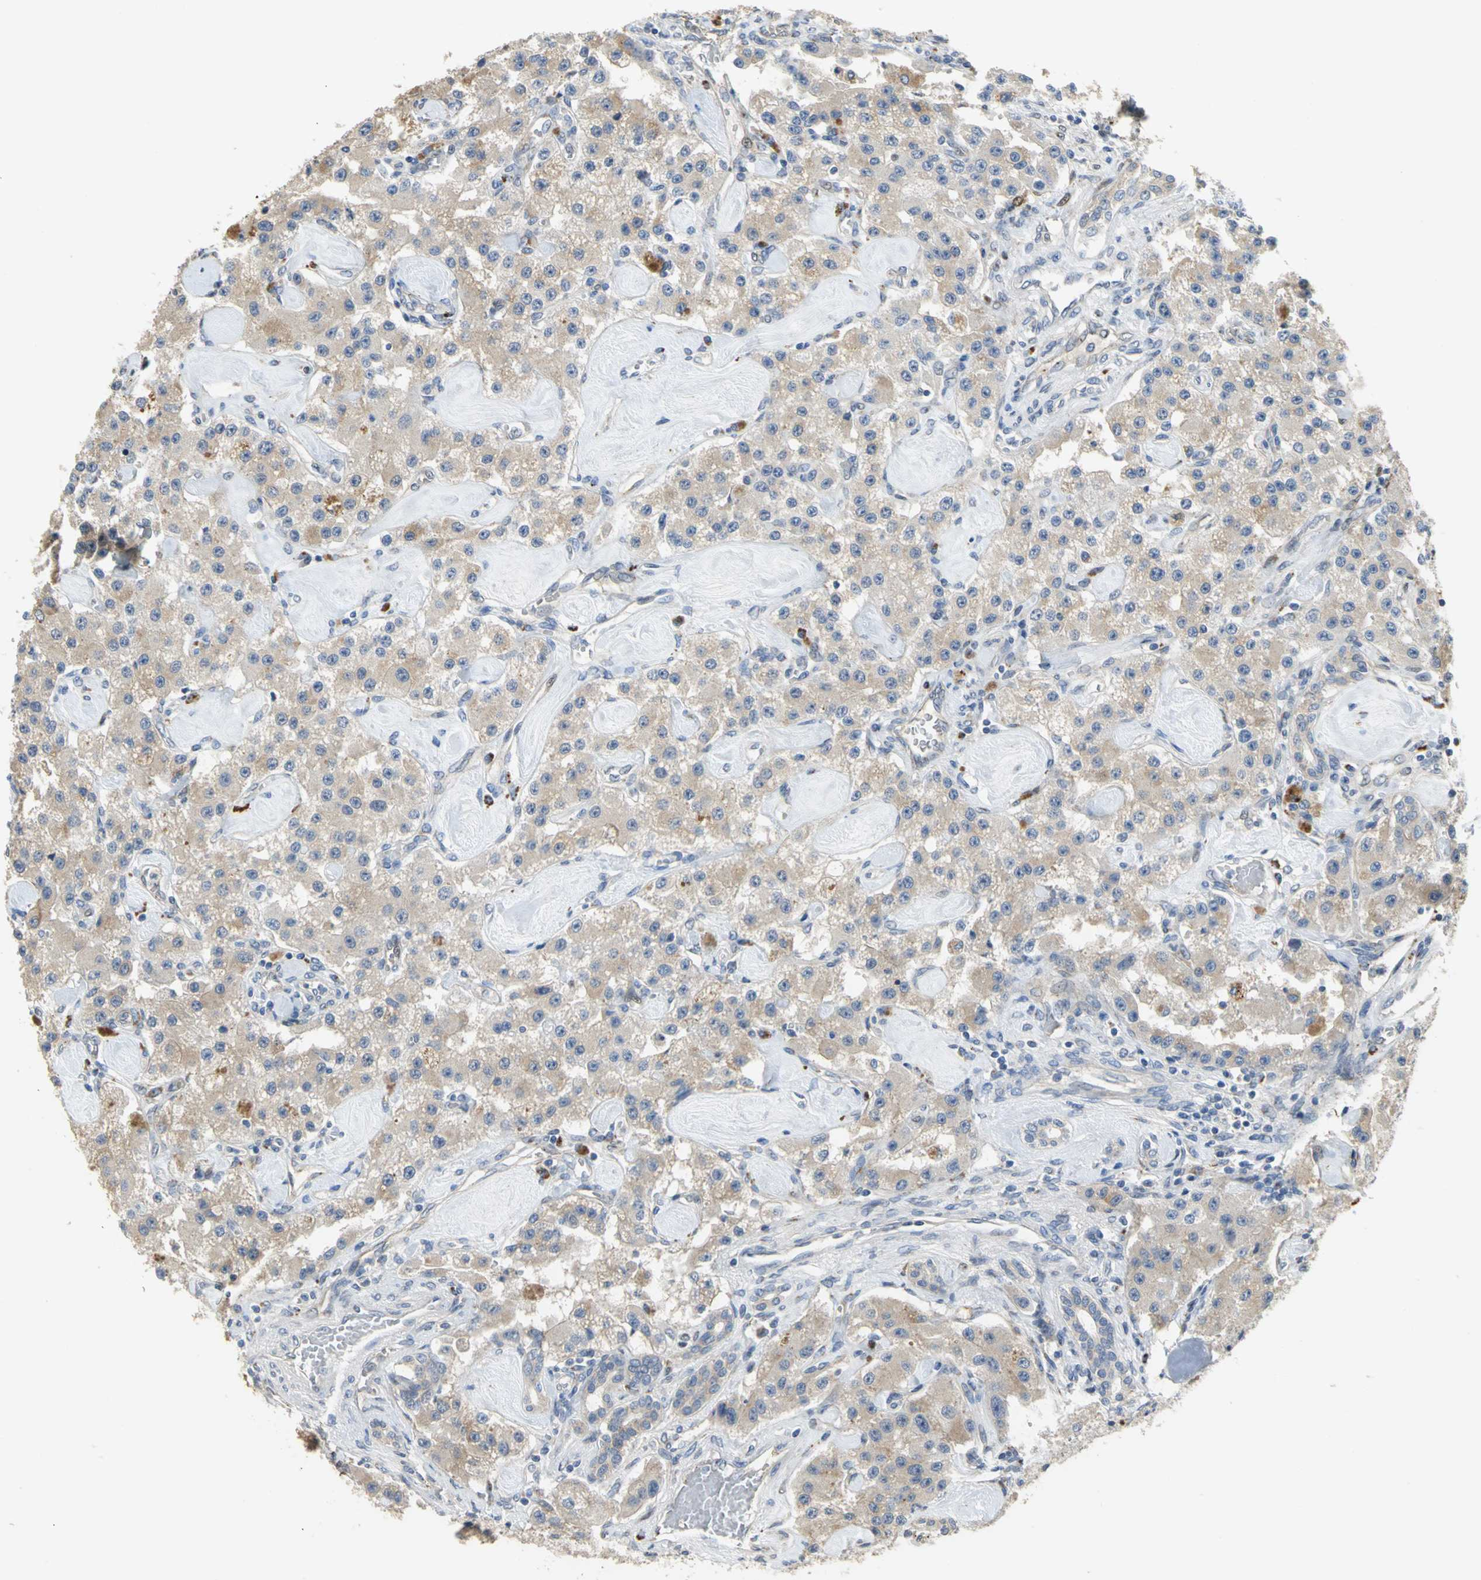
{"staining": {"intensity": "moderate", "quantity": ">75%", "location": "cytoplasmic/membranous"}, "tissue": "carcinoid", "cell_type": "Tumor cells", "image_type": "cancer", "snomed": [{"axis": "morphology", "description": "Carcinoid, malignant, NOS"}, {"axis": "topography", "description": "Pancreas"}], "caption": "Moderate cytoplasmic/membranous protein expression is present in about >75% of tumor cells in carcinoid (malignant). Immunohistochemistry stains the protein of interest in brown and the nuclei are stained blue.", "gene": "IL17RB", "patient": {"sex": "male", "age": 41}}